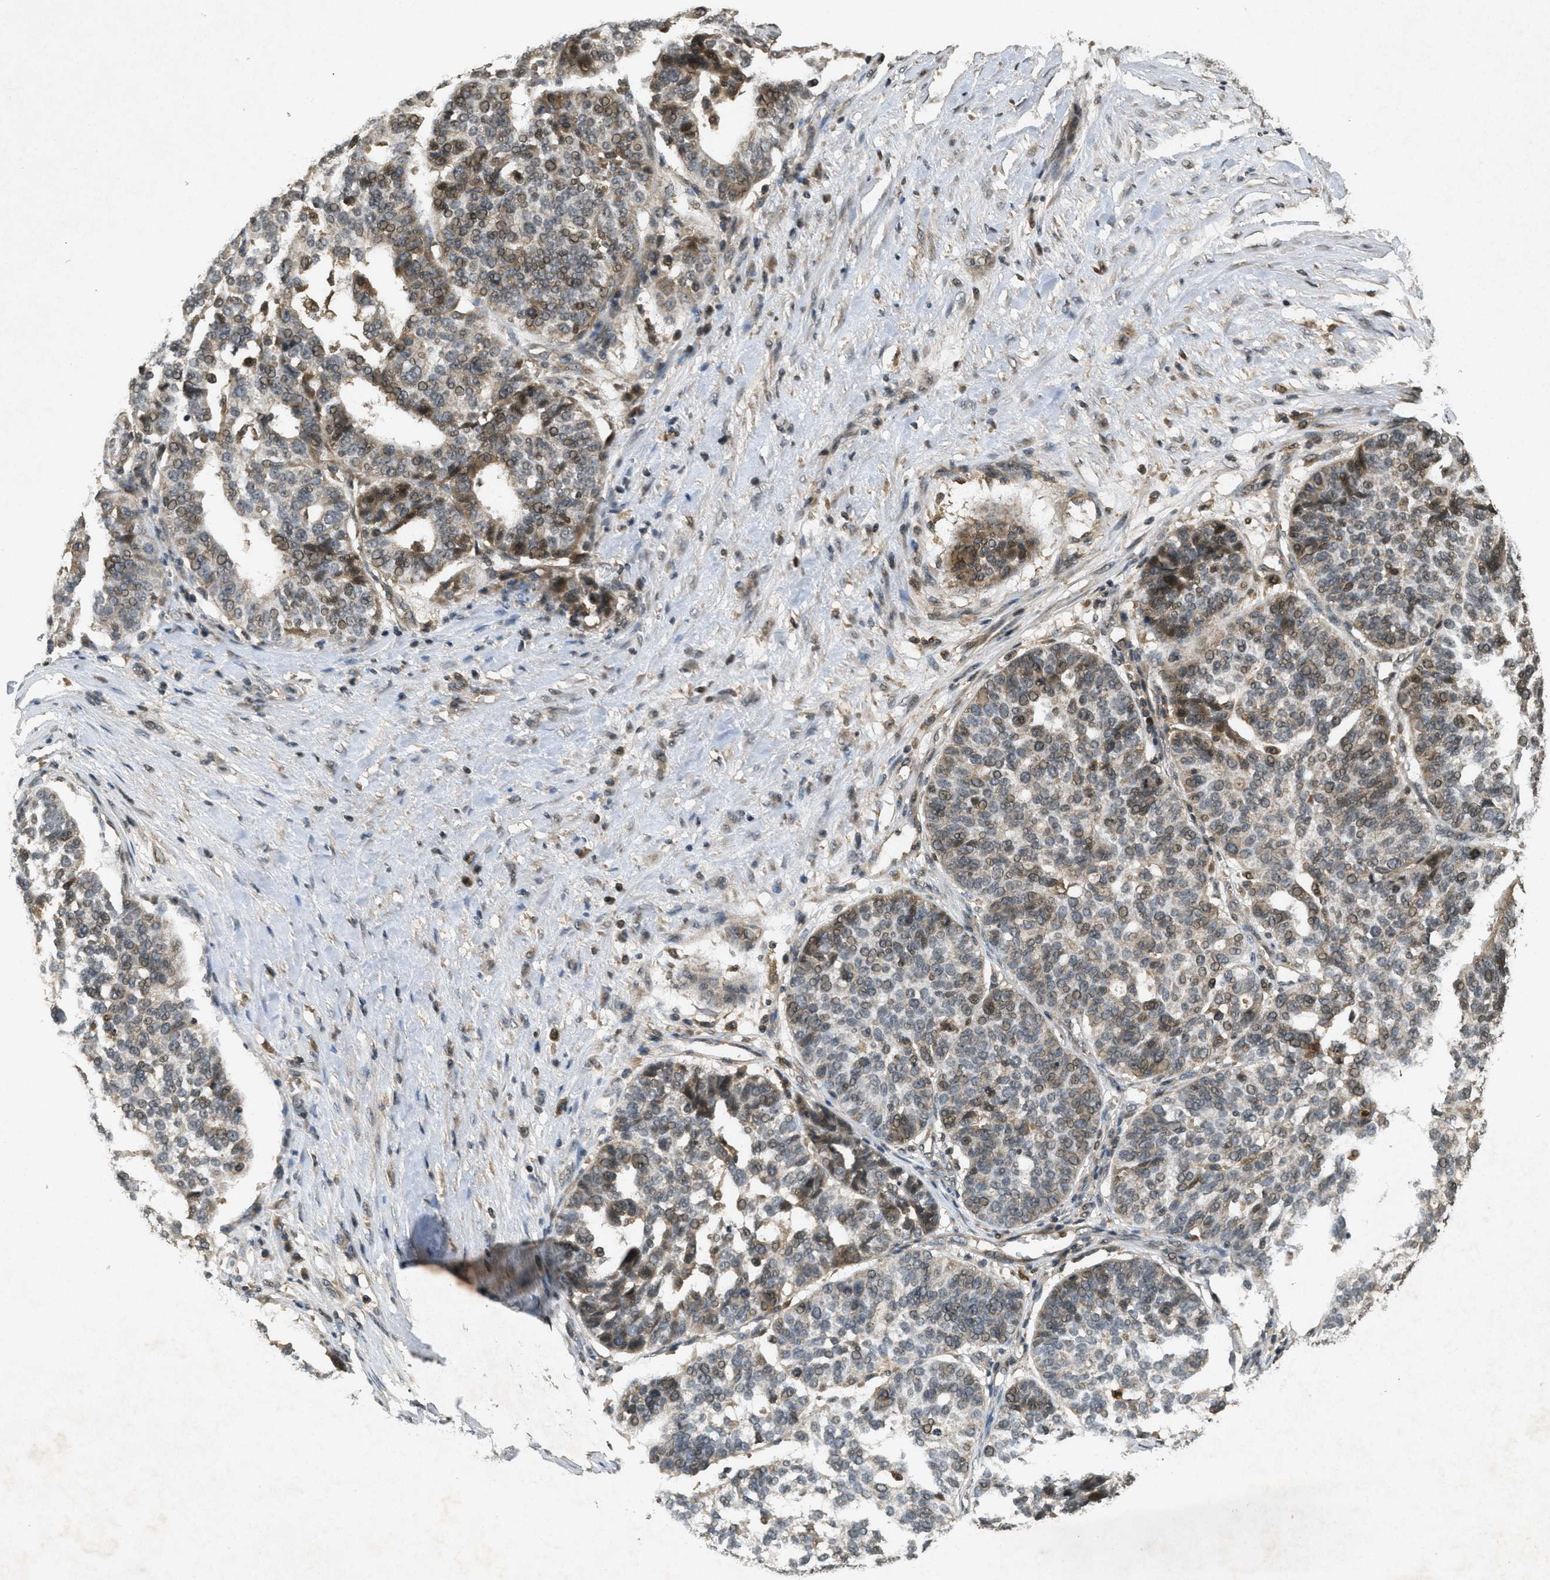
{"staining": {"intensity": "moderate", "quantity": "25%-75%", "location": "cytoplasmic/membranous,nuclear"}, "tissue": "ovarian cancer", "cell_type": "Tumor cells", "image_type": "cancer", "snomed": [{"axis": "morphology", "description": "Cystadenocarcinoma, serous, NOS"}, {"axis": "topography", "description": "Ovary"}], "caption": "This is an image of immunohistochemistry (IHC) staining of ovarian serous cystadenocarcinoma, which shows moderate expression in the cytoplasmic/membranous and nuclear of tumor cells.", "gene": "ATG7", "patient": {"sex": "female", "age": 59}}